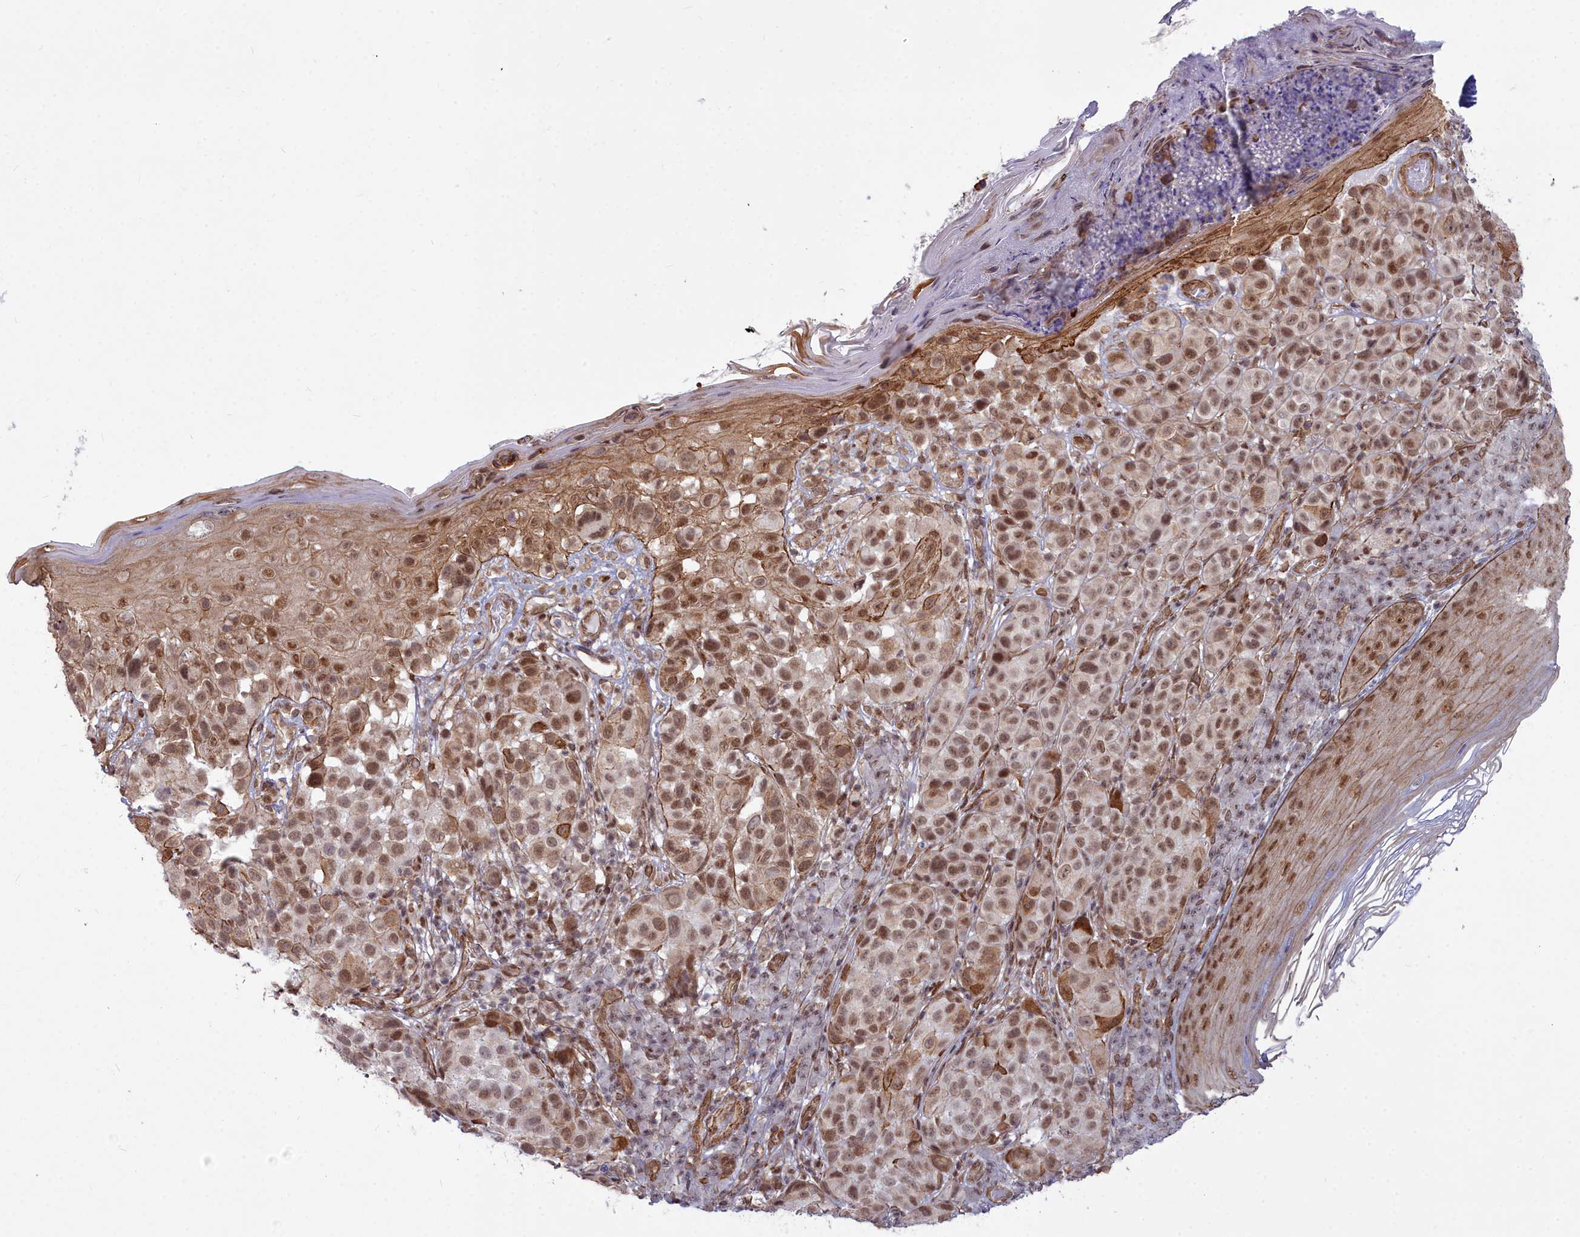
{"staining": {"intensity": "moderate", "quantity": ">75%", "location": "nuclear"}, "tissue": "melanoma", "cell_type": "Tumor cells", "image_type": "cancer", "snomed": [{"axis": "morphology", "description": "Malignant melanoma, NOS"}, {"axis": "topography", "description": "Skin"}], "caption": "Immunohistochemistry photomicrograph of neoplastic tissue: human melanoma stained using immunohistochemistry (IHC) exhibits medium levels of moderate protein expression localized specifically in the nuclear of tumor cells, appearing as a nuclear brown color.", "gene": "YJU2", "patient": {"sex": "male", "age": 38}}